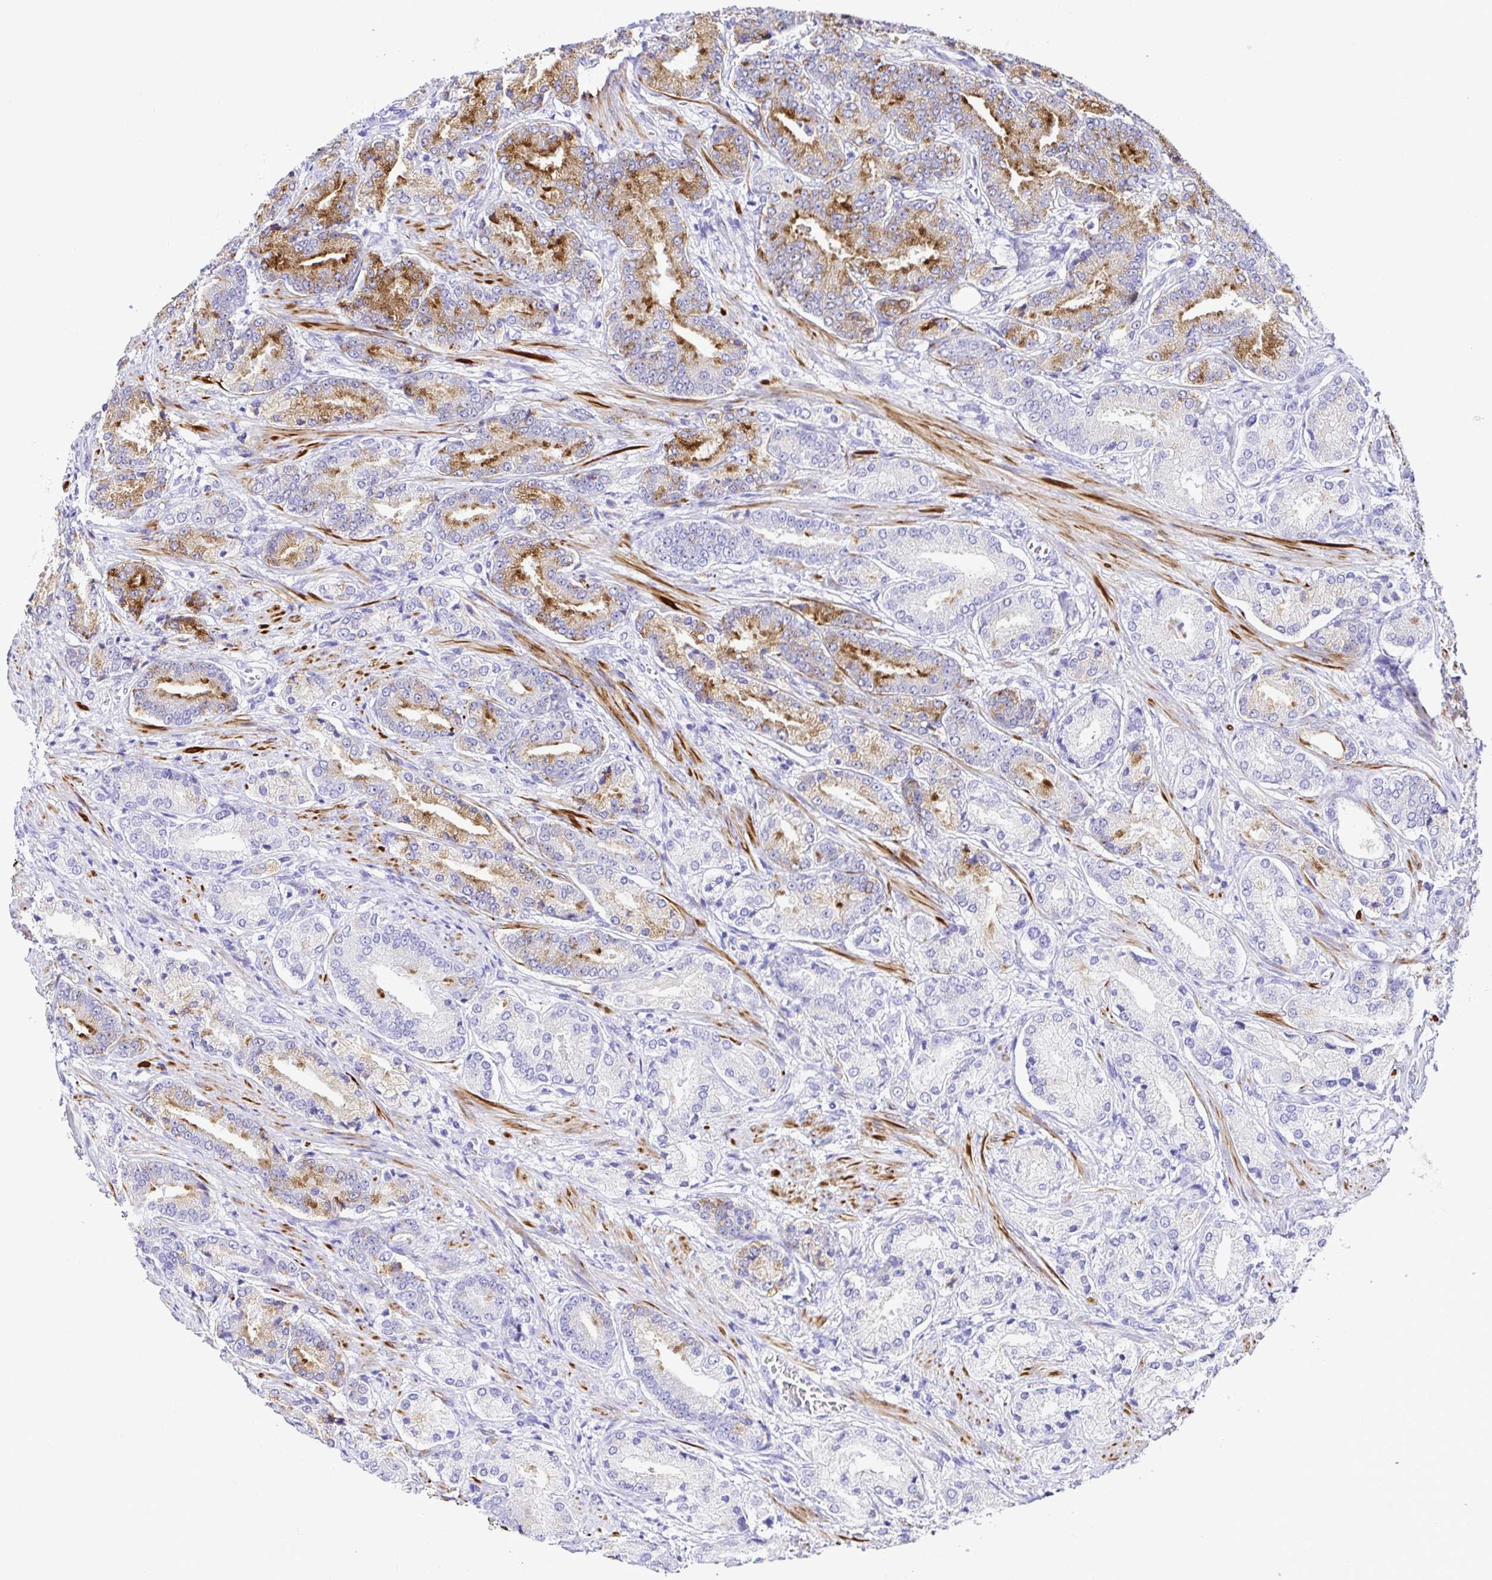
{"staining": {"intensity": "moderate", "quantity": "25%-75%", "location": "cytoplasmic/membranous"}, "tissue": "prostate cancer", "cell_type": "Tumor cells", "image_type": "cancer", "snomed": [{"axis": "morphology", "description": "Adenocarcinoma, High grade"}, {"axis": "topography", "description": "Prostate and seminal vesicle, NOS"}], "caption": "The image displays a brown stain indicating the presence of a protein in the cytoplasmic/membranous of tumor cells in prostate cancer.", "gene": "BACE2", "patient": {"sex": "male", "age": 61}}